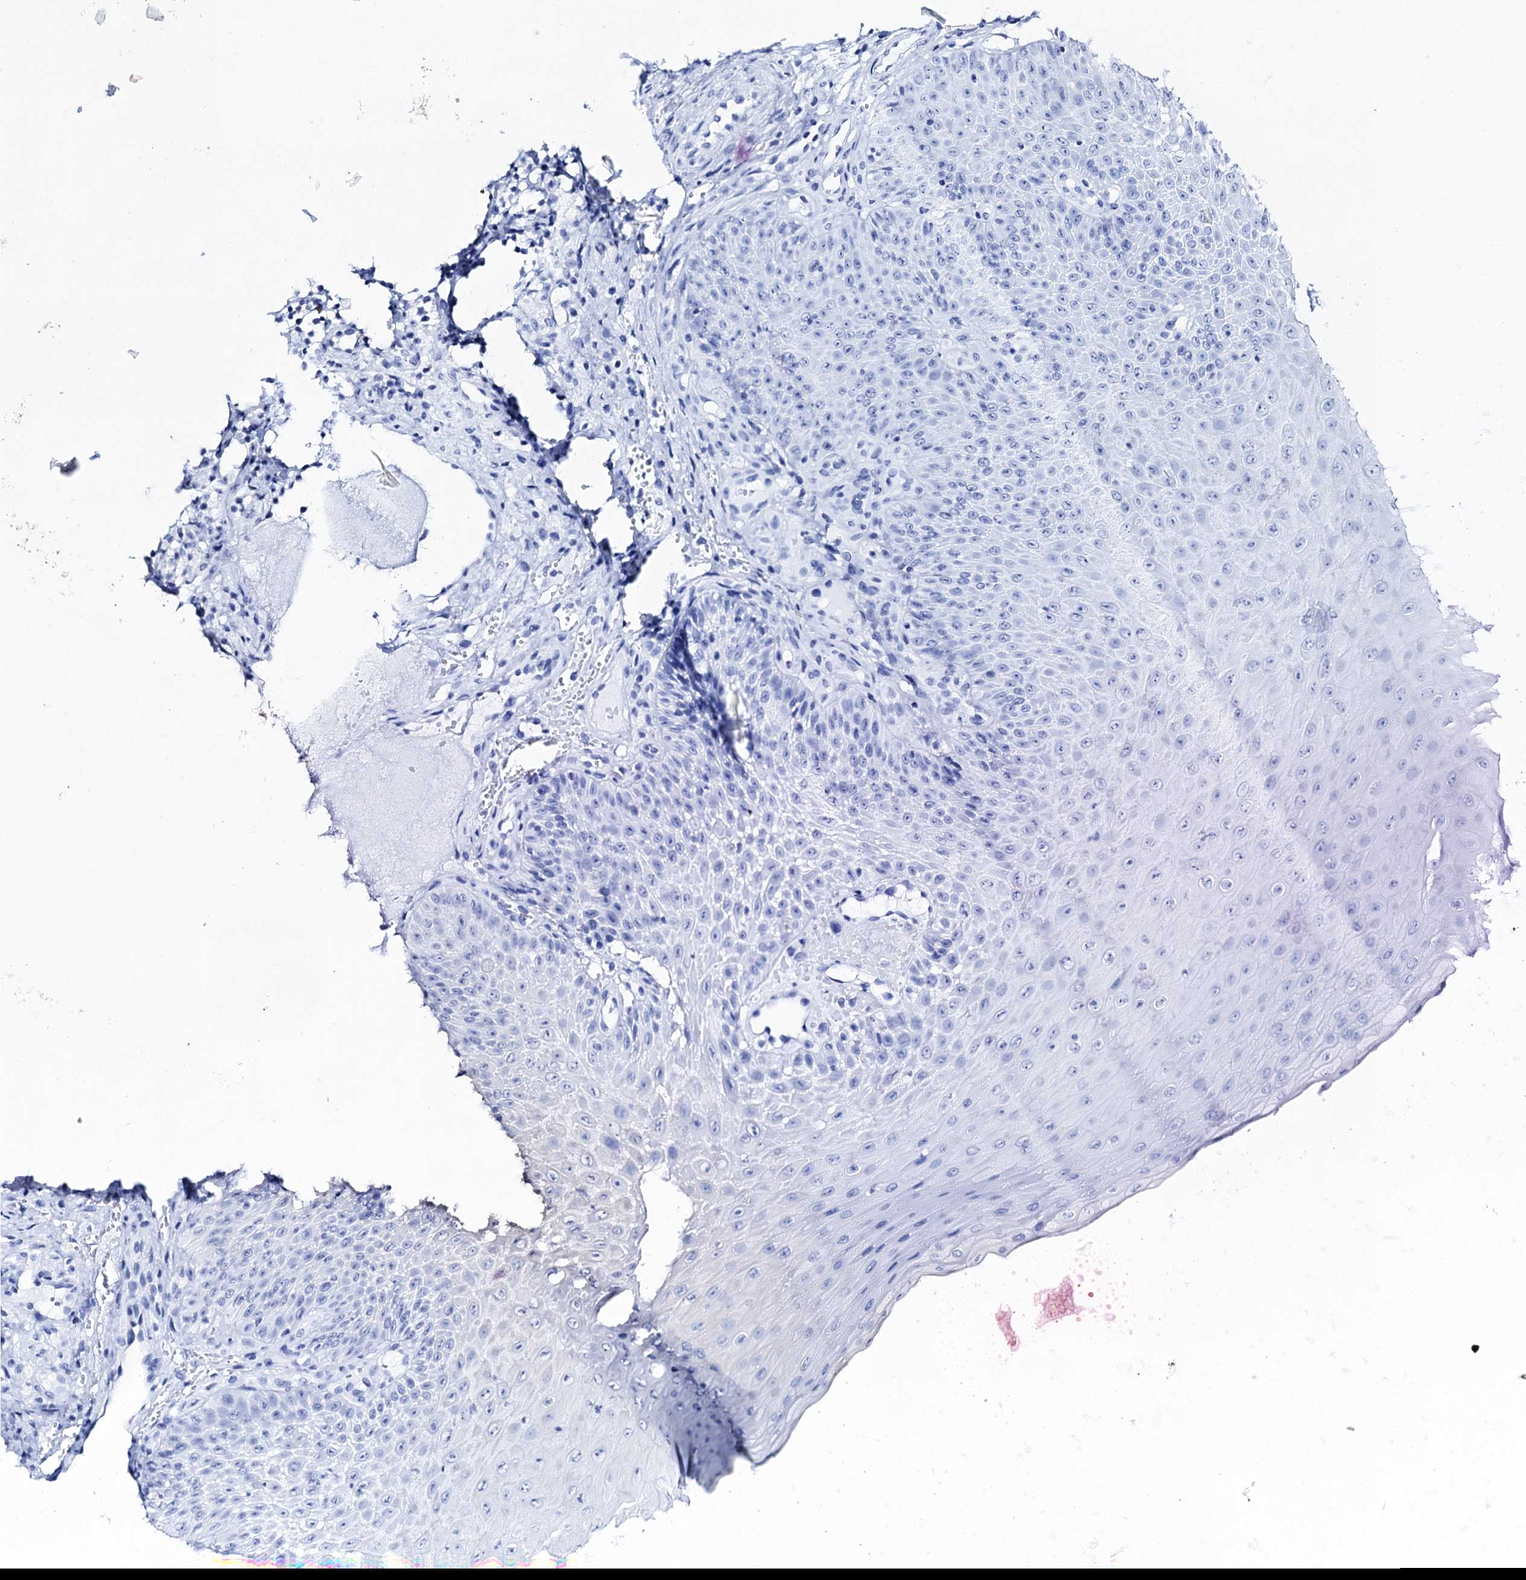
{"staining": {"intensity": "moderate", "quantity": "25%-75%", "location": "cytoplasmic/membranous"}, "tissue": "oral mucosa", "cell_type": "Squamous epithelial cells", "image_type": "normal", "snomed": [{"axis": "morphology", "description": "Normal tissue, NOS"}, {"axis": "topography", "description": "Oral tissue"}], "caption": "A high-resolution photomicrograph shows immunohistochemistry staining of unremarkable oral mucosa, which displays moderate cytoplasmic/membranous positivity in about 25%-75% of squamous epithelial cells.", "gene": "TTC31", "patient": {"sex": "female", "age": 13}}